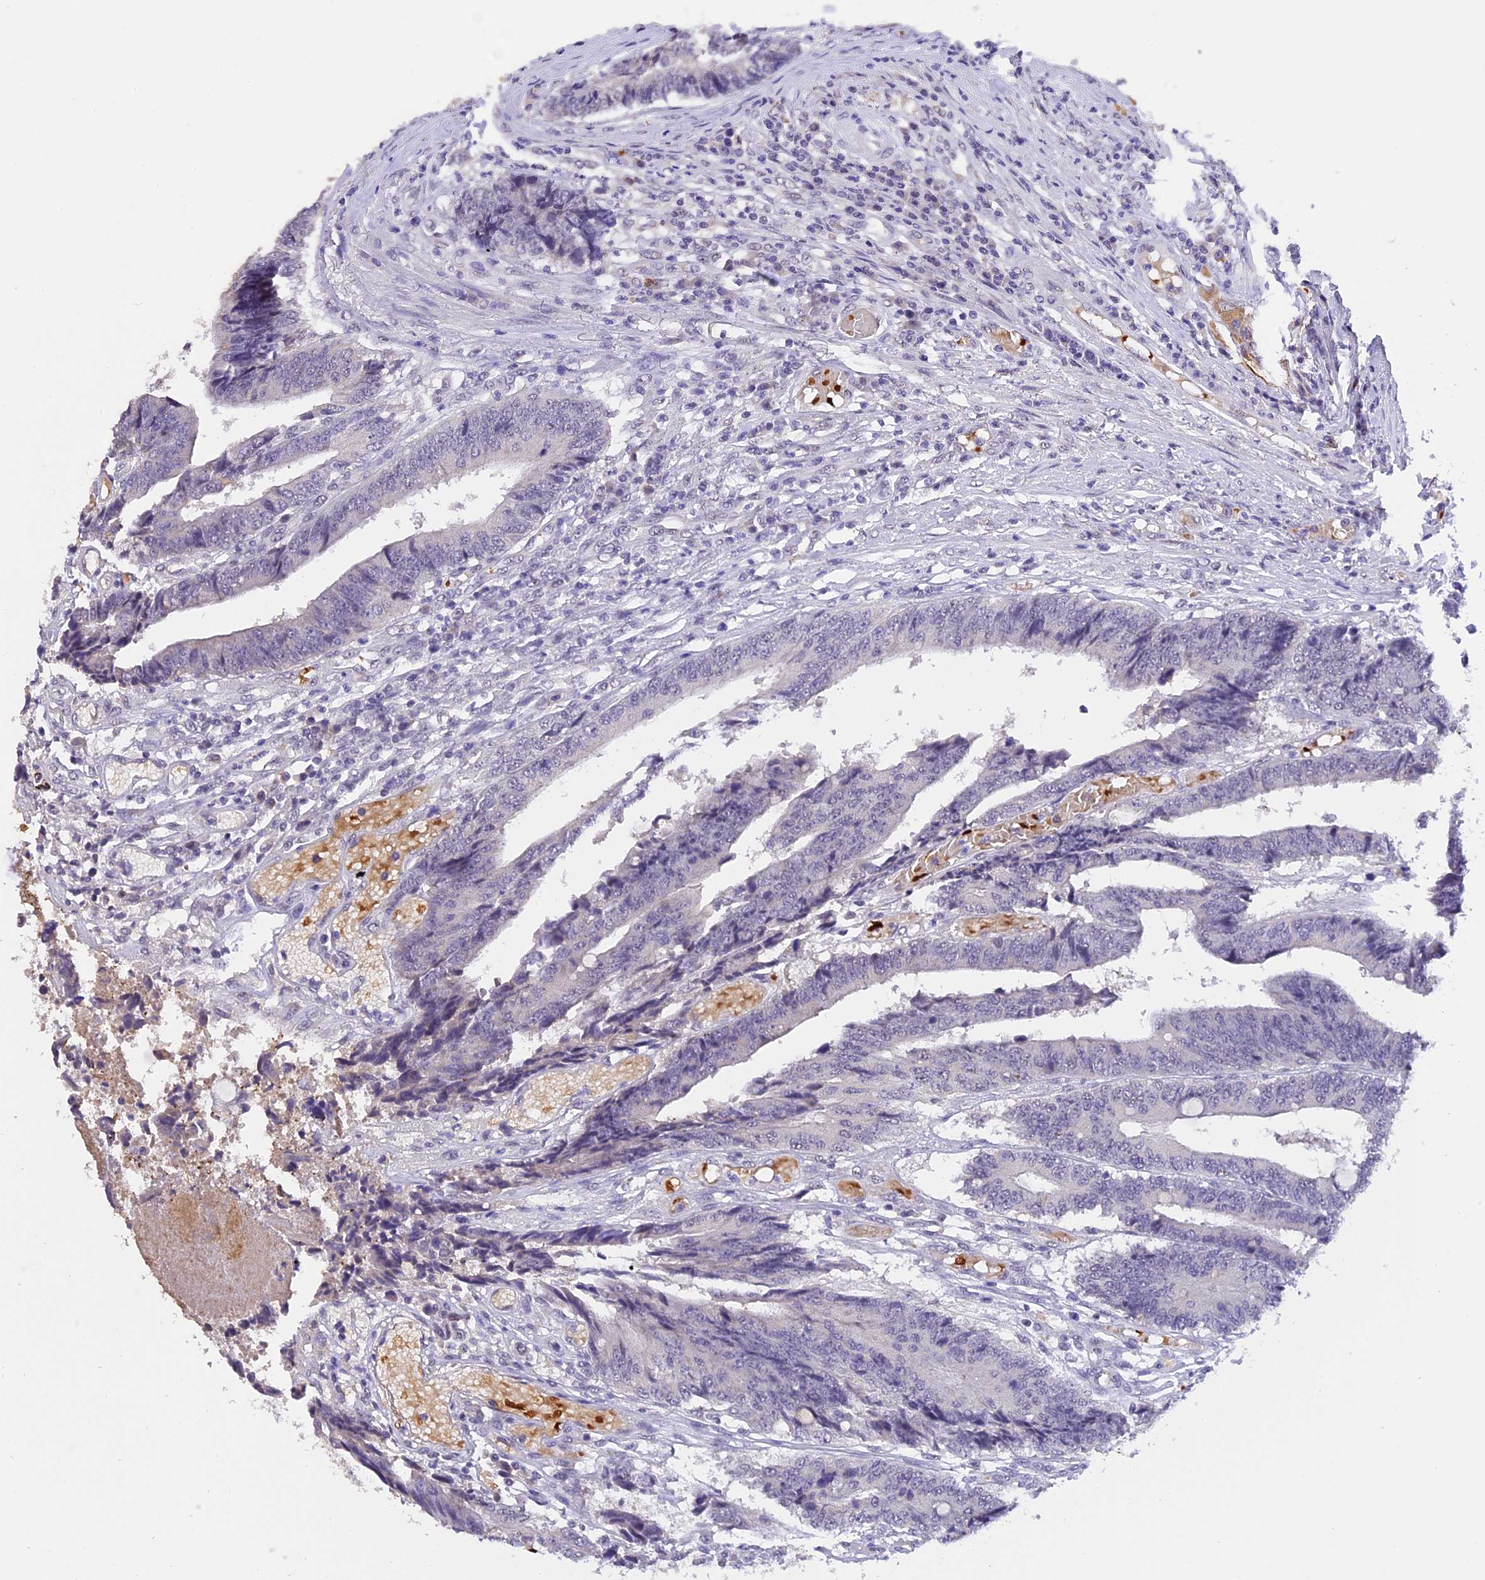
{"staining": {"intensity": "negative", "quantity": "none", "location": "none"}, "tissue": "colorectal cancer", "cell_type": "Tumor cells", "image_type": "cancer", "snomed": [{"axis": "morphology", "description": "Adenocarcinoma, NOS"}, {"axis": "topography", "description": "Rectum"}], "caption": "Immunohistochemistry (IHC) micrograph of colorectal adenocarcinoma stained for a protein (brown), which reveals no positivity in tumor cells.", "gene": "AHSP", "patient": {"sex": "male", "age": 84}}